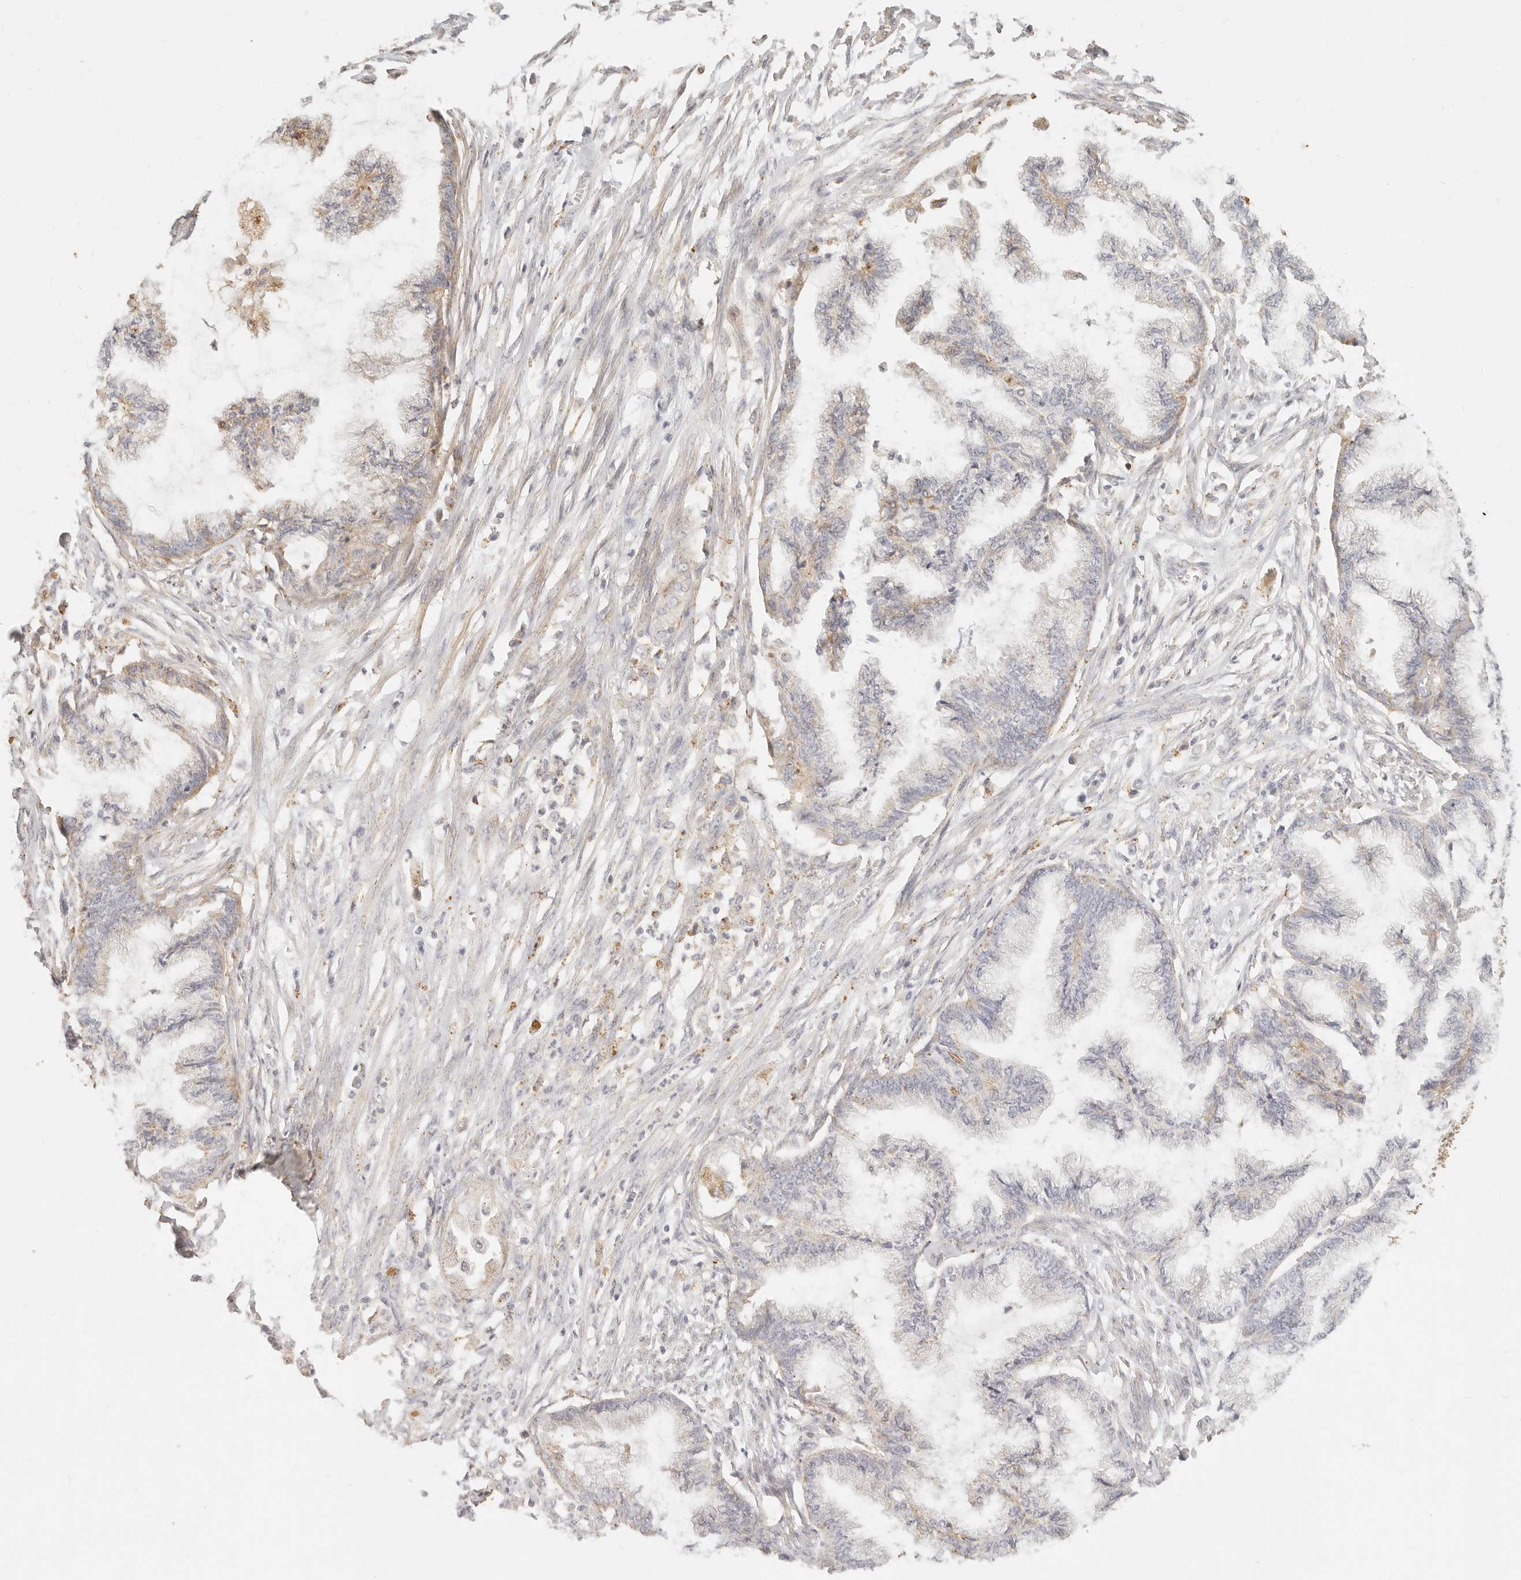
{"staining": {"intensity": "weak", "quantity": "<25%", "location": "cytoplasmic/membranous"}, "tissue": "endometrial cancer", "cell_type": "Tumor cells", "image_type": "cancer", "snomed": [{"axis": "morphology", "description": "Adenocarcinoma, NOS"}, {"axis": "topography", "description": "Endometrium"}], "caption": "Tumor cells show no significant positivity in endometrial cancer. (Stains: DAB IHC with hematoxylin counter stain, Microscopy: brightfield microscopy at high magnification).", "gene": "CNMD", "patient": {"sex": "female", "age": 86}}